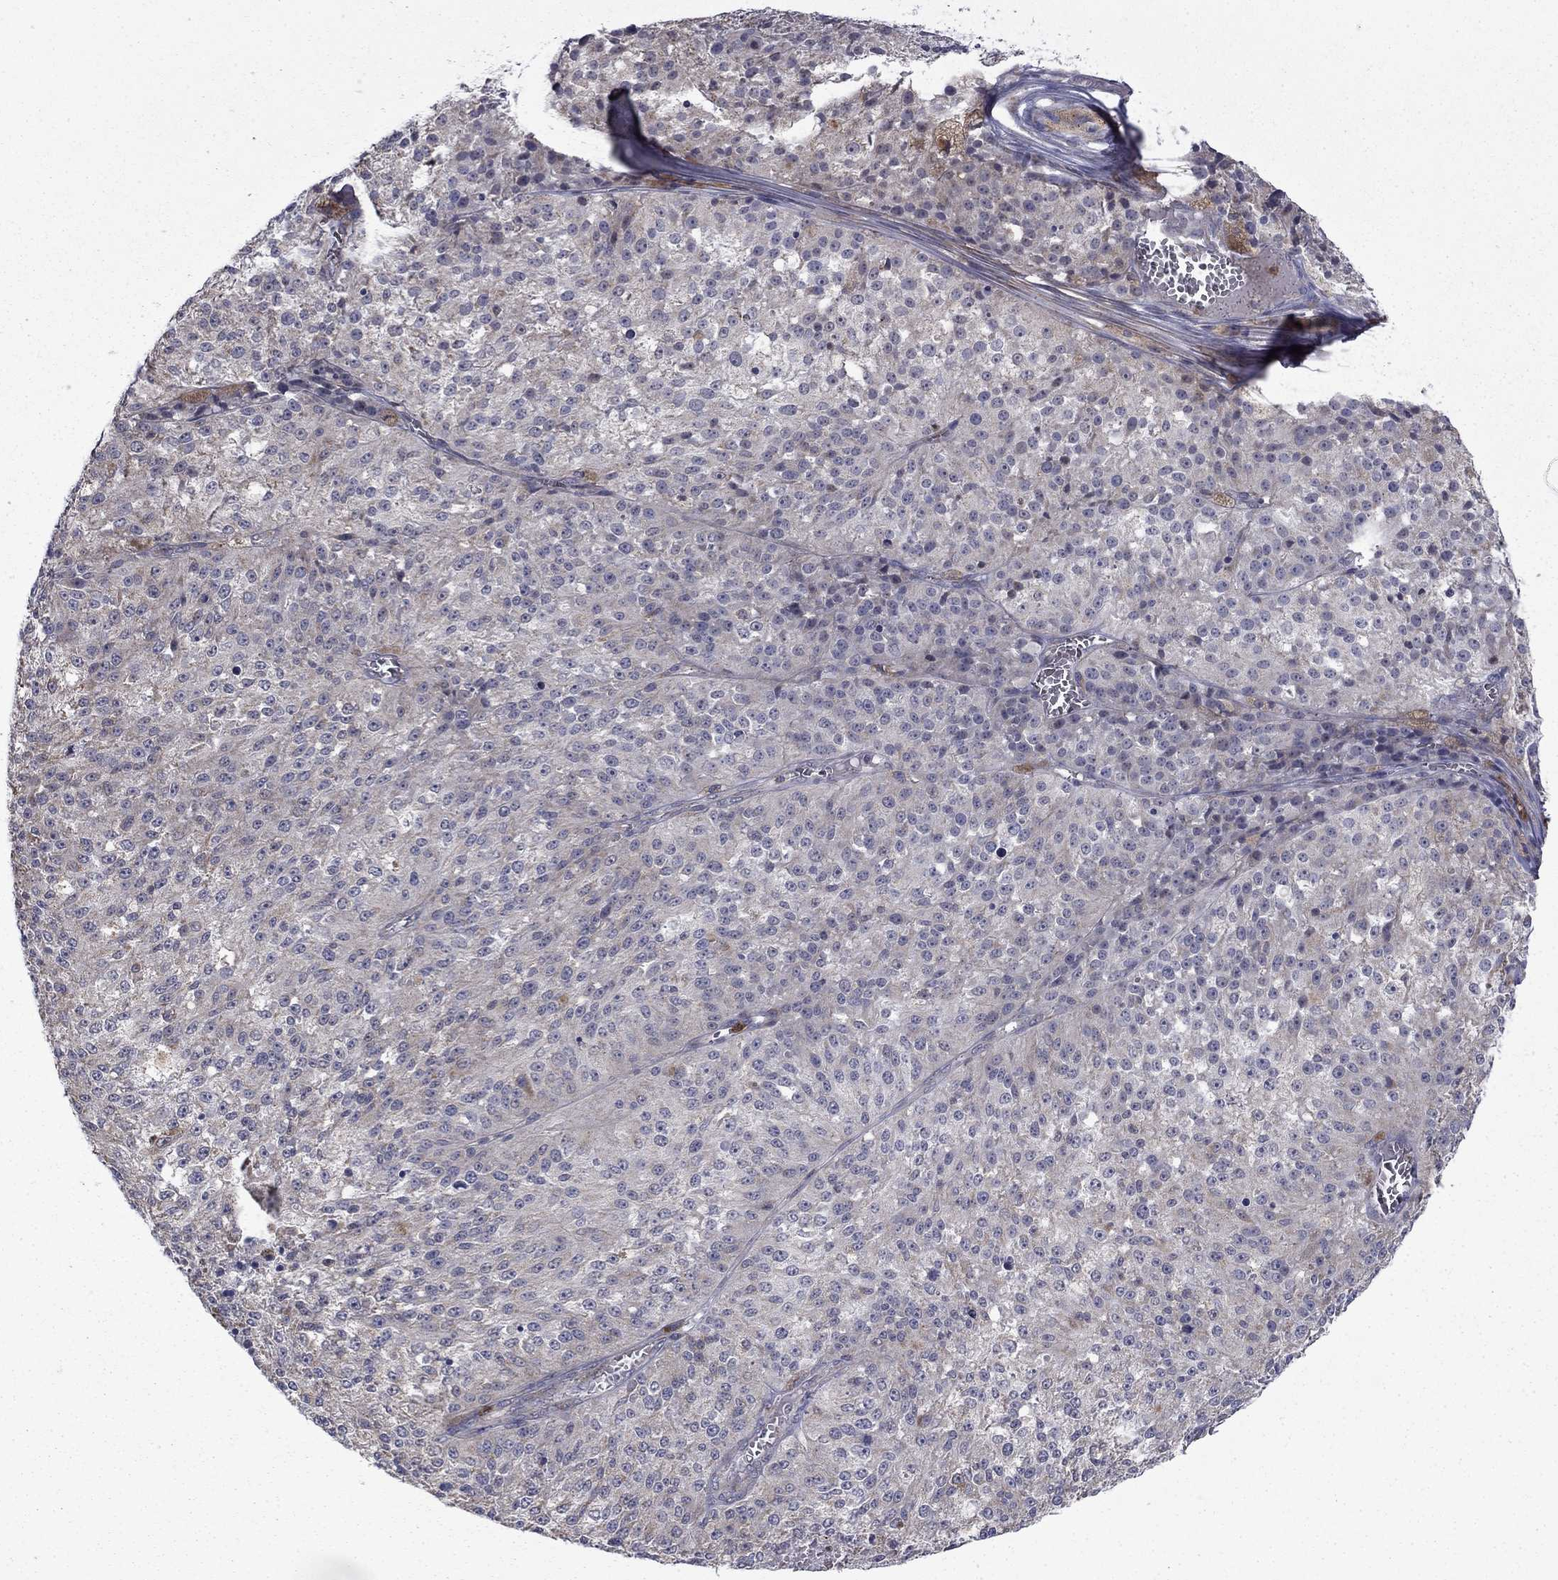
{"staining": {"intensity": "negative", "quantity": "none", "location": "none"}, "tissue": "melanoma", "cell_type": "Tumor cells", "image_type": "cancer", "snomed": [{"axis": "morphology", "description": "Malignant melanoma, Metastatic site"}, {"axis": "topography", "description": "Lymph node"}], "caption": "A histopathology image of human melanoma is negative for staining in tumor cells.", "gene": "DOP1B", "patient": {"sex": "female", "age": 64}}